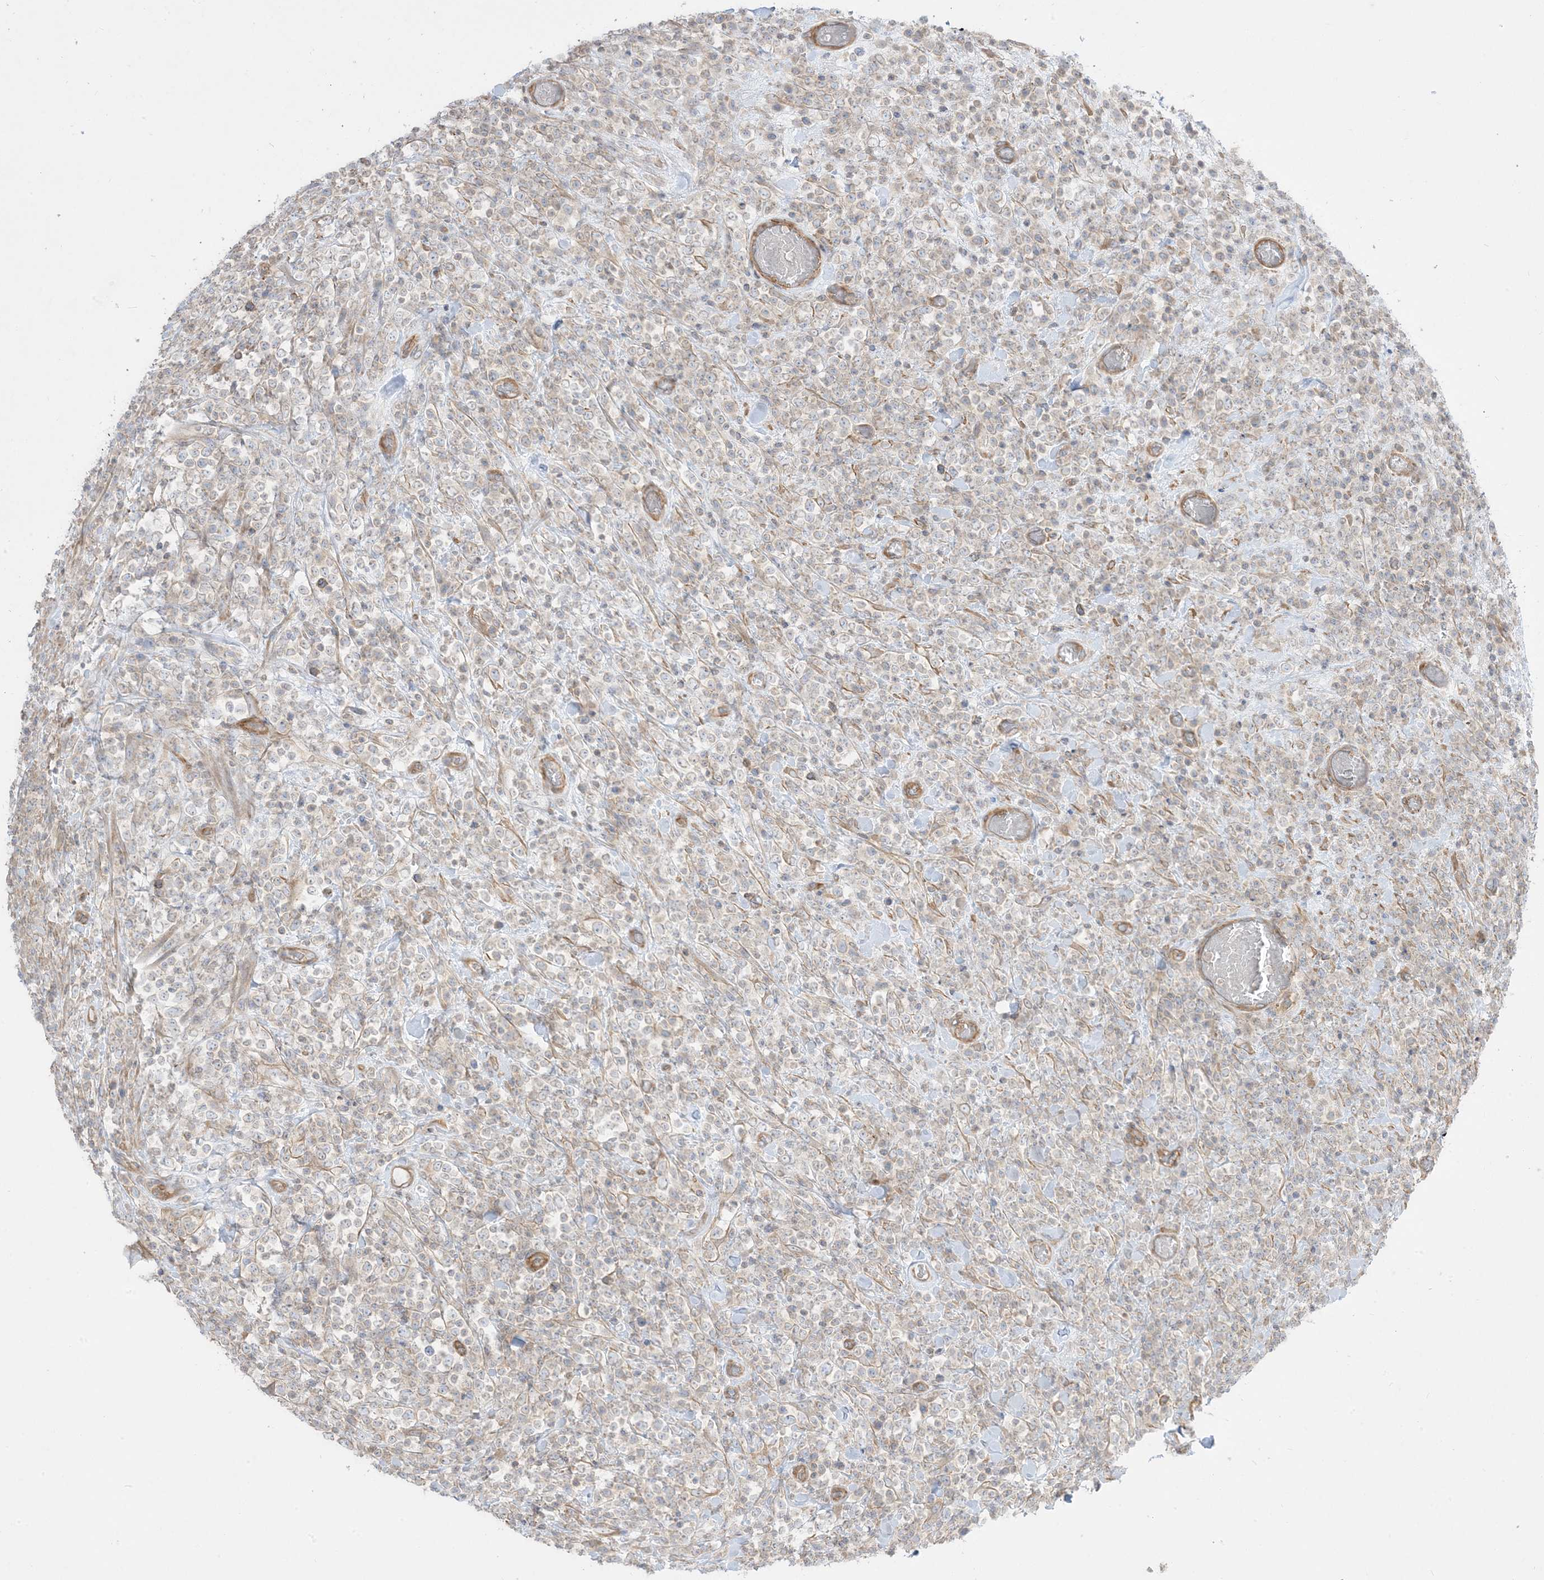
{"staining": {"intensity": "negative", "quantity": "none", "location": "none"}, "tissue": "lymphoma", "cell_type": "Tumor cells", "image_type": "cancer", "snomed": [{"axis": "morphology", "description": "Malignant lymphoma, non-Hodgkin's type, High grade"}, {"axis": "topography", "description": "Colon"}], "caption": "Immunohistochemical staining of human lymphoma reveals no significant expression in tumor cells.", "gene": "ARHGEF9", "patient": {"sex": "female", "age": 53}}